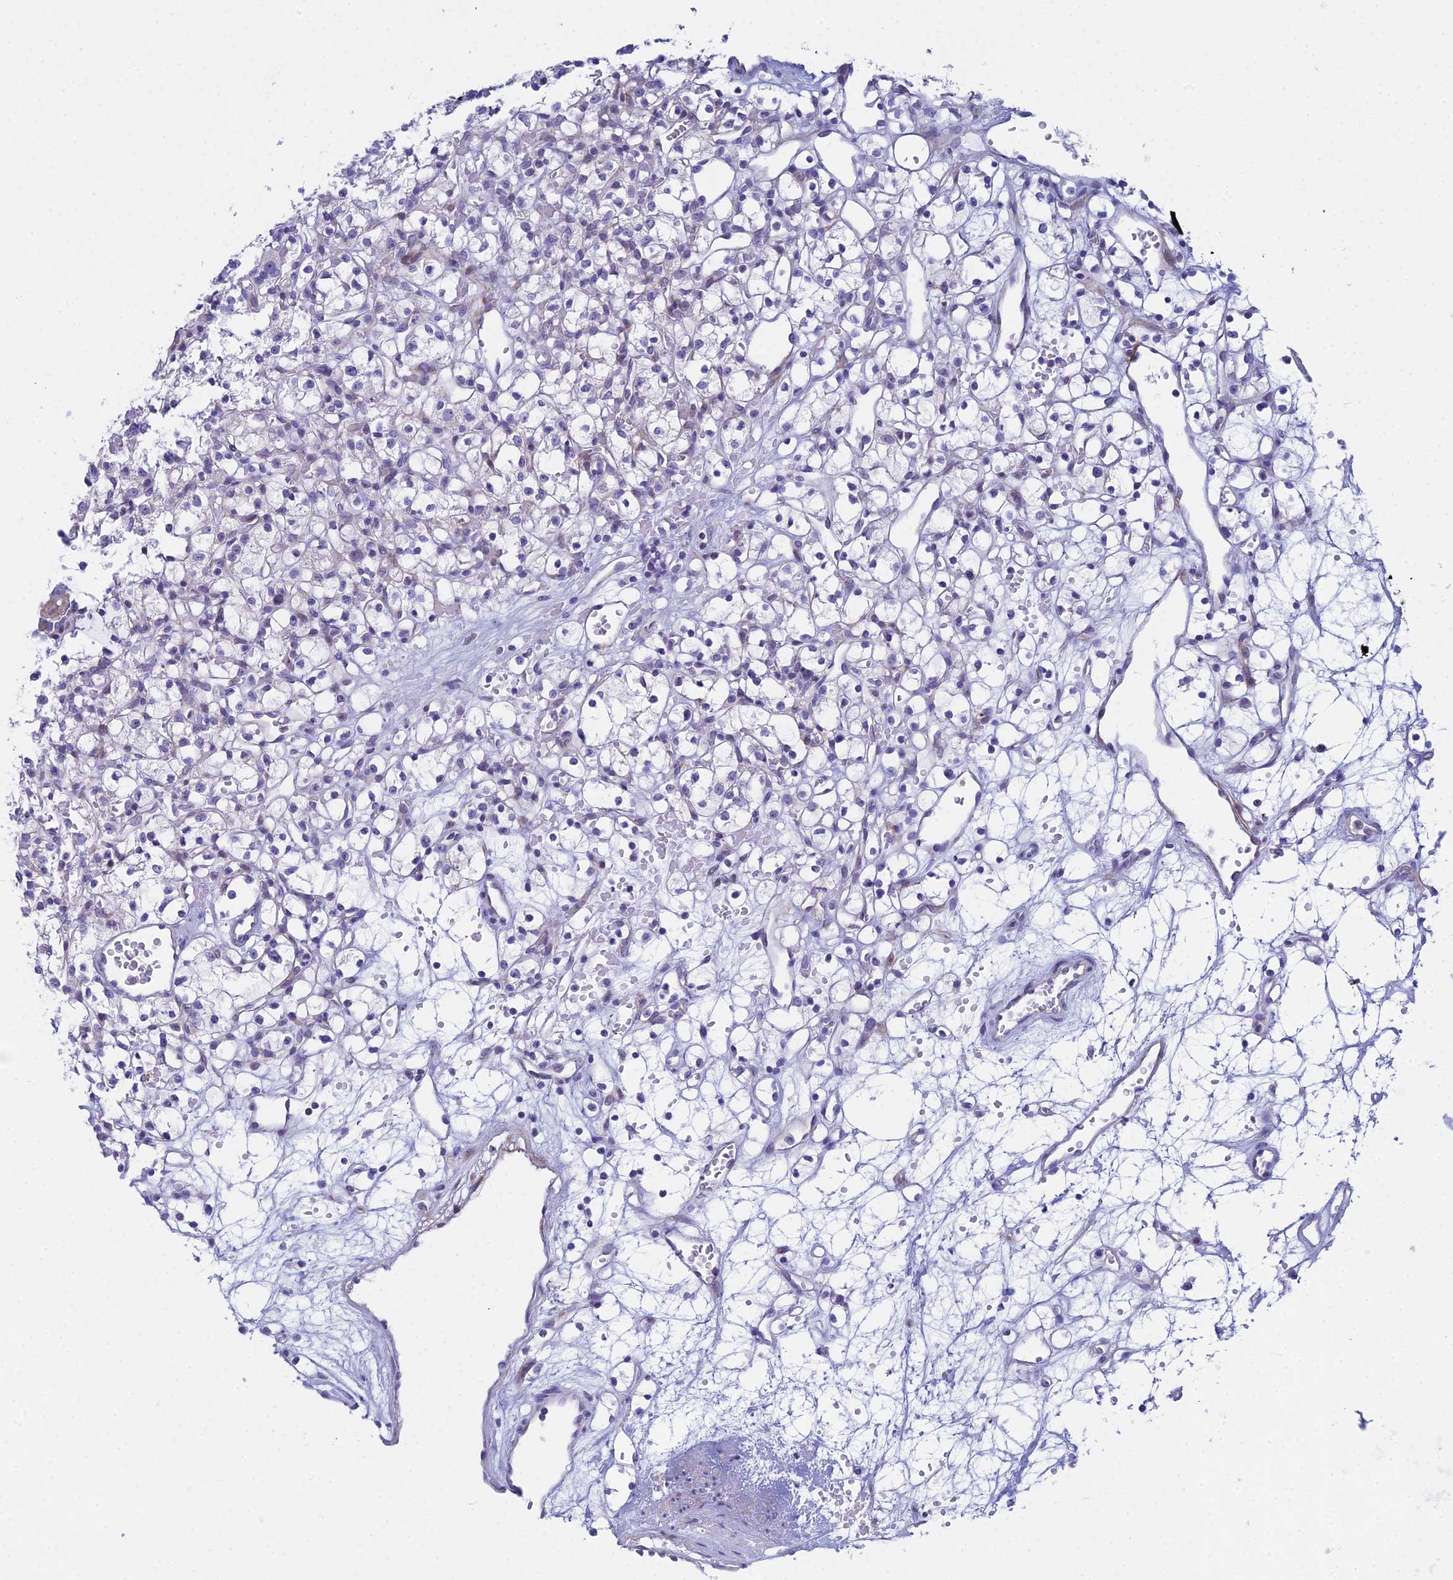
{"staining": {"intensity": "negative", "quantity": "none", "location": "none"}, "tissue": "renal cancer", "cell_type": "Tumor cells", "image_type": "cancer", "snomed": [{"axis": "morphology", "description": "Adenocarcinoma, NOS"}, {"axis": "topography", "description": "Kidney"}], "caption": "A micrograph of human adenocarcinoma (renal) is negative for staining in tumor cells.", "gene": "PRR13", "patient": {"sex": "female", "age": 59}}